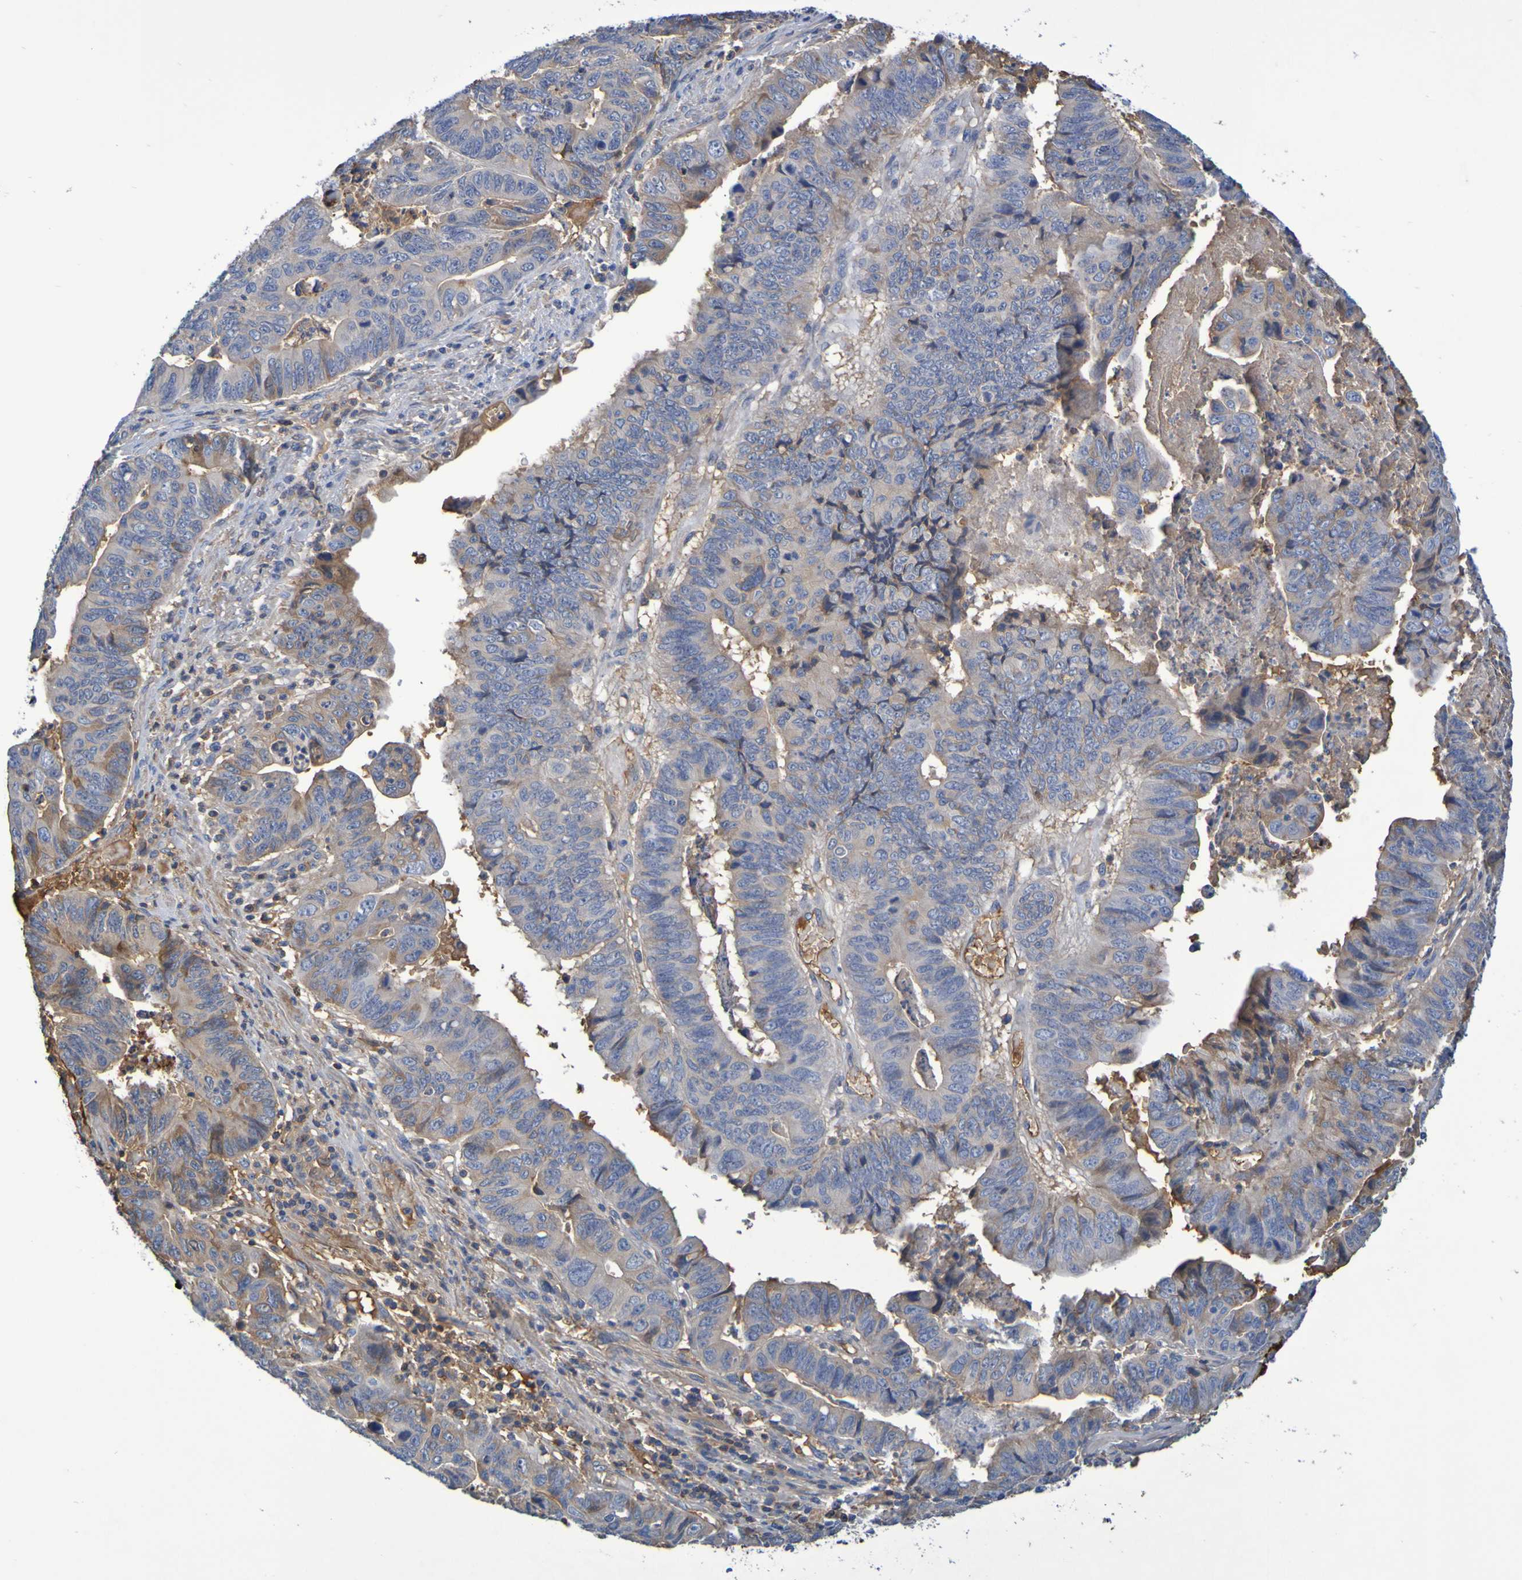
{"staining": {"intensity": "moderate", "quantity": "25%-75%", "location": "cytoplasmic/membranous"}, "tissue": "stomach cancer", "cell_type": "Tumor cells", "image_type": "cancer", "snomed": [{"axis": "morphology", "description": "Adenocarcinoma, NOS"}, {"axis": "topography", "description": "Stomach, lower"}], "caption": "DAB (3,3'-diaminobenzidine) immunohistochemical staining of stomach cancer (adenocarcinoma) reveals moderate cytoplasmic/membranous protein positivity in about 25%-75% of tumor cells.", "gene": "GAB3", "patient": {"sex": "male", "age": 77}}